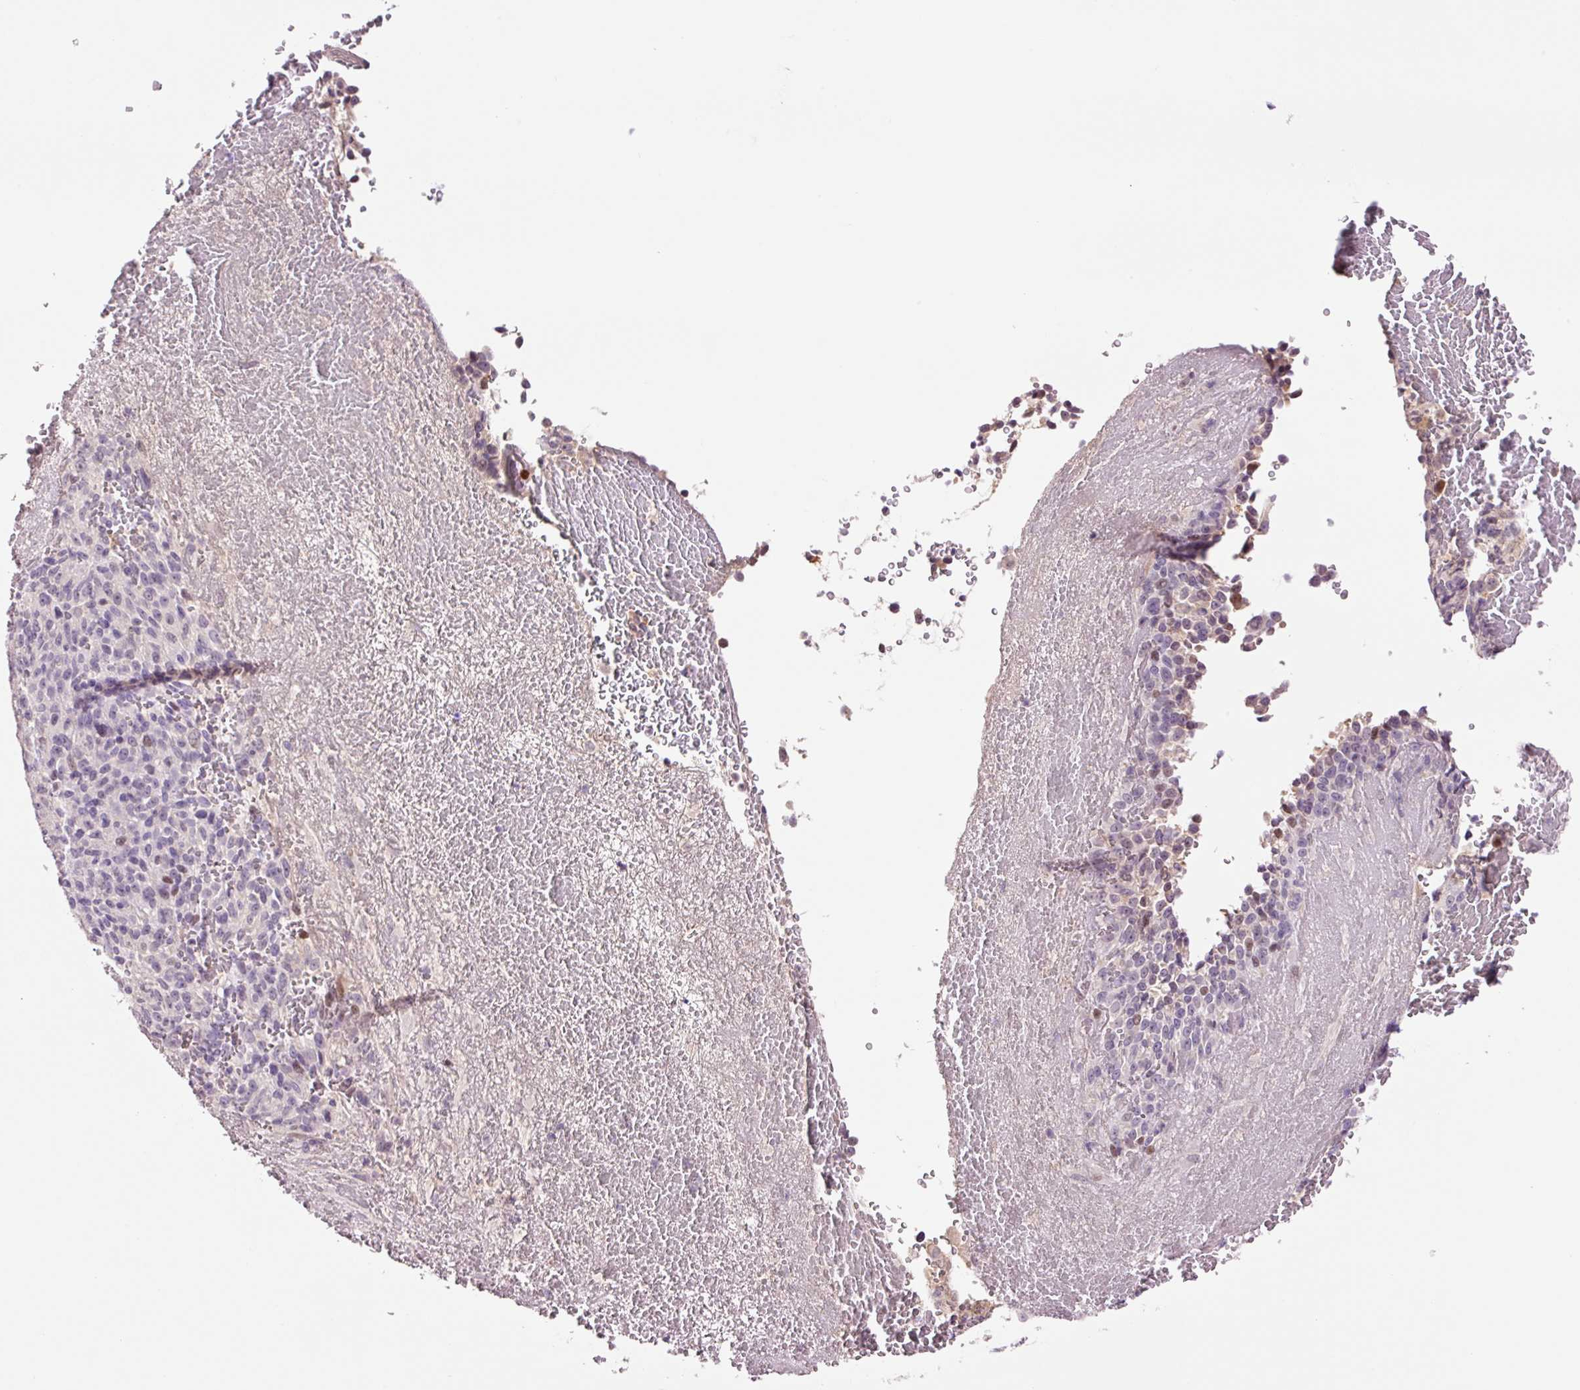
{"staining": {"intensity": "negative", "quantity": "none", "location": "none"}, "tissue": "melanoma", "cell_type": "Tumor cells", "image_type": "cancer", "snomed": [{"axis": "morphology", "description": "Malignant melanoma, Metastatic site"}, {"axis": "topography", "description": "Brain"}], "caption": "This is an immunohistochemistry (IHC) micrograph of malignant melanoma (metastatic site). There is no positivity in tumor cells.", "gene": "DPPA4", "patient": {"sex": "female", "age": 56}}